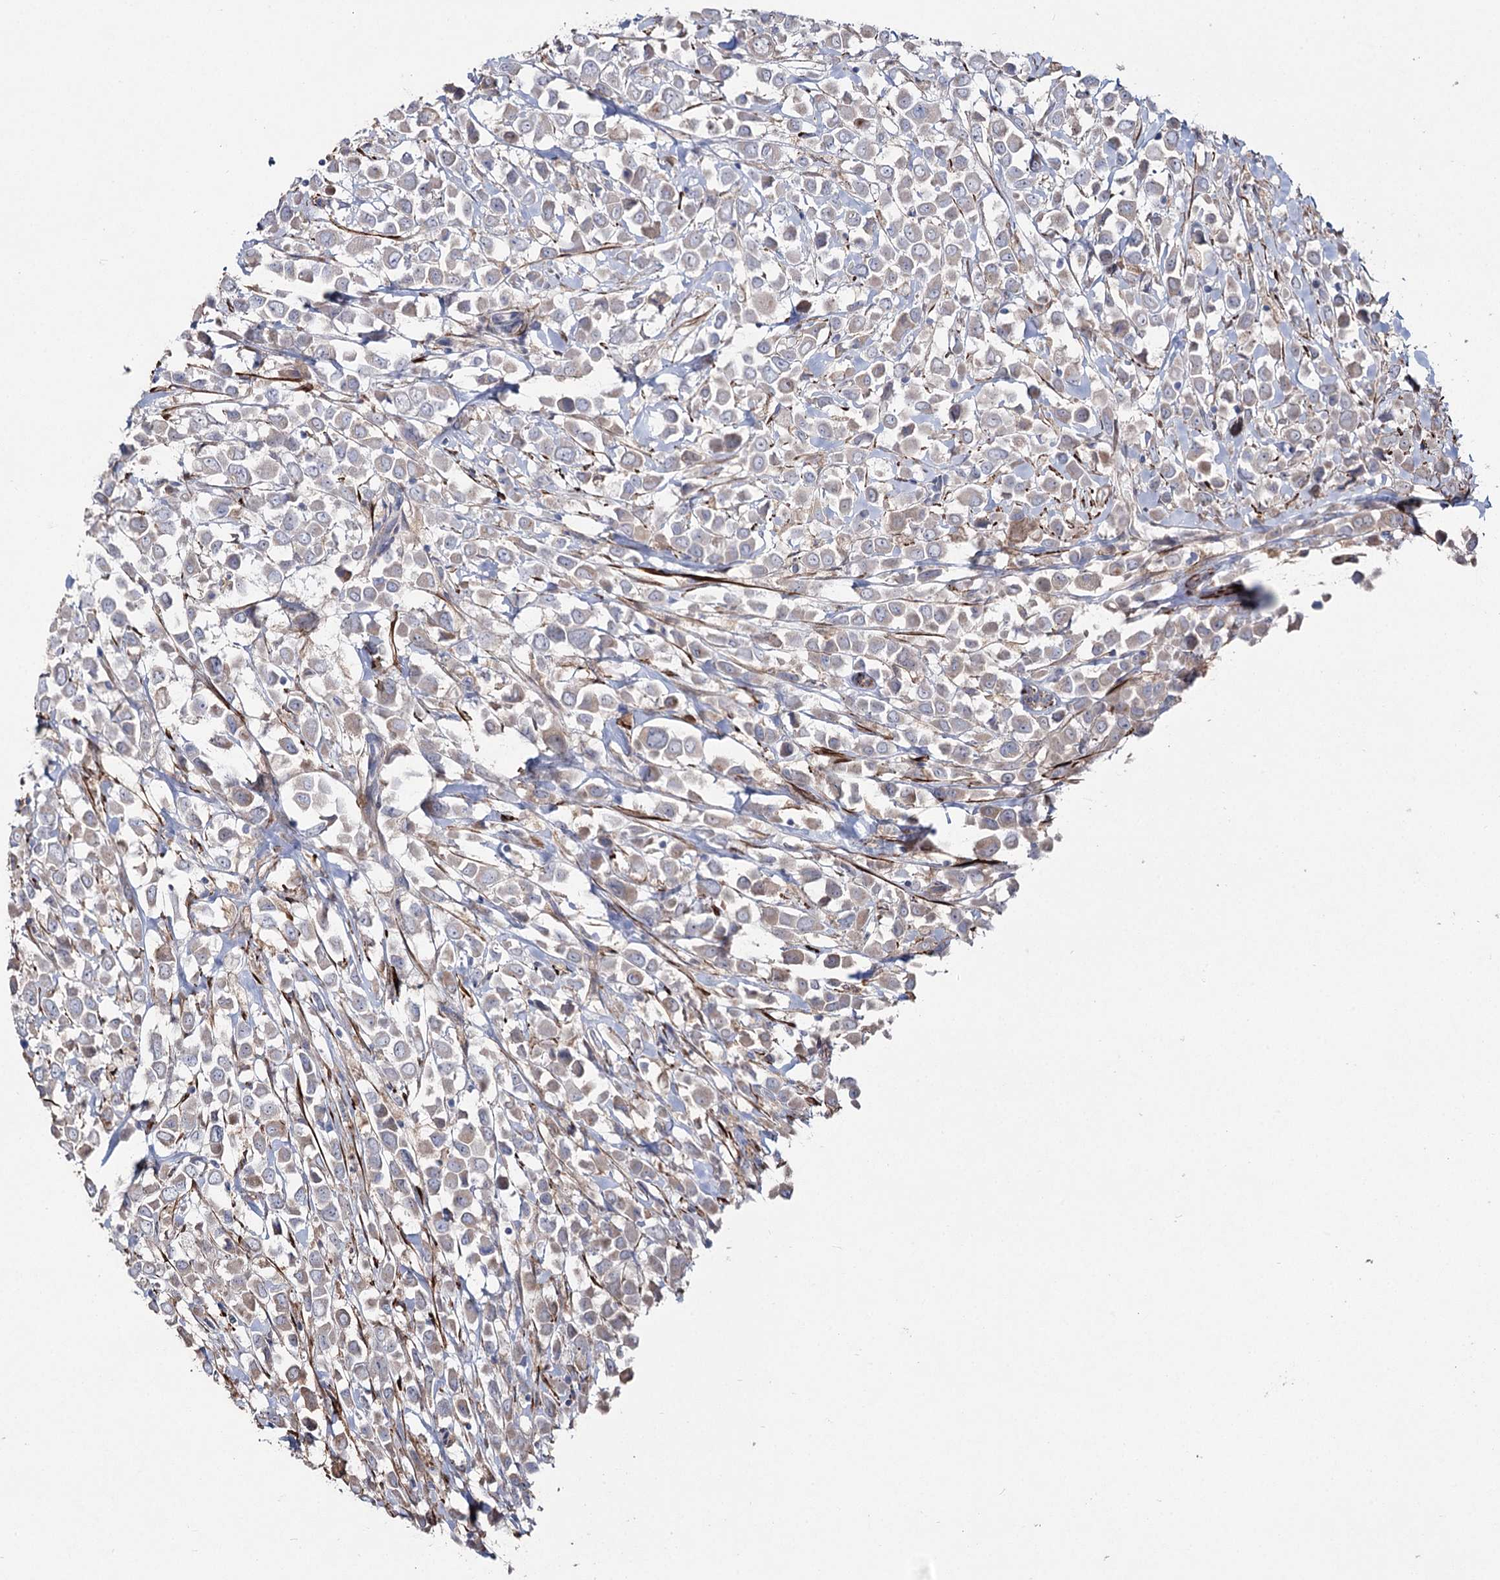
{"staining": {"intensity": "negative", "quantity": "none", "location": "none"}, "tissue": "breast cancer", "cell_type": "Tumor cells", "image_type": "cancer", "snomed": [{"axis": "morphology", "description": "Duct carcinoma"}, {"axis": "topography", "description": "Breast"}], "caption": "Tumor cells are negative for protein expression in human breast cancer (invasive ductal carcinoma). (DAB (3,3'-diaminobenzidine) IHC with hematoxylin counter stain).", "gene": "SUMF1", "patient": {"sex": "female", "age": 61}}